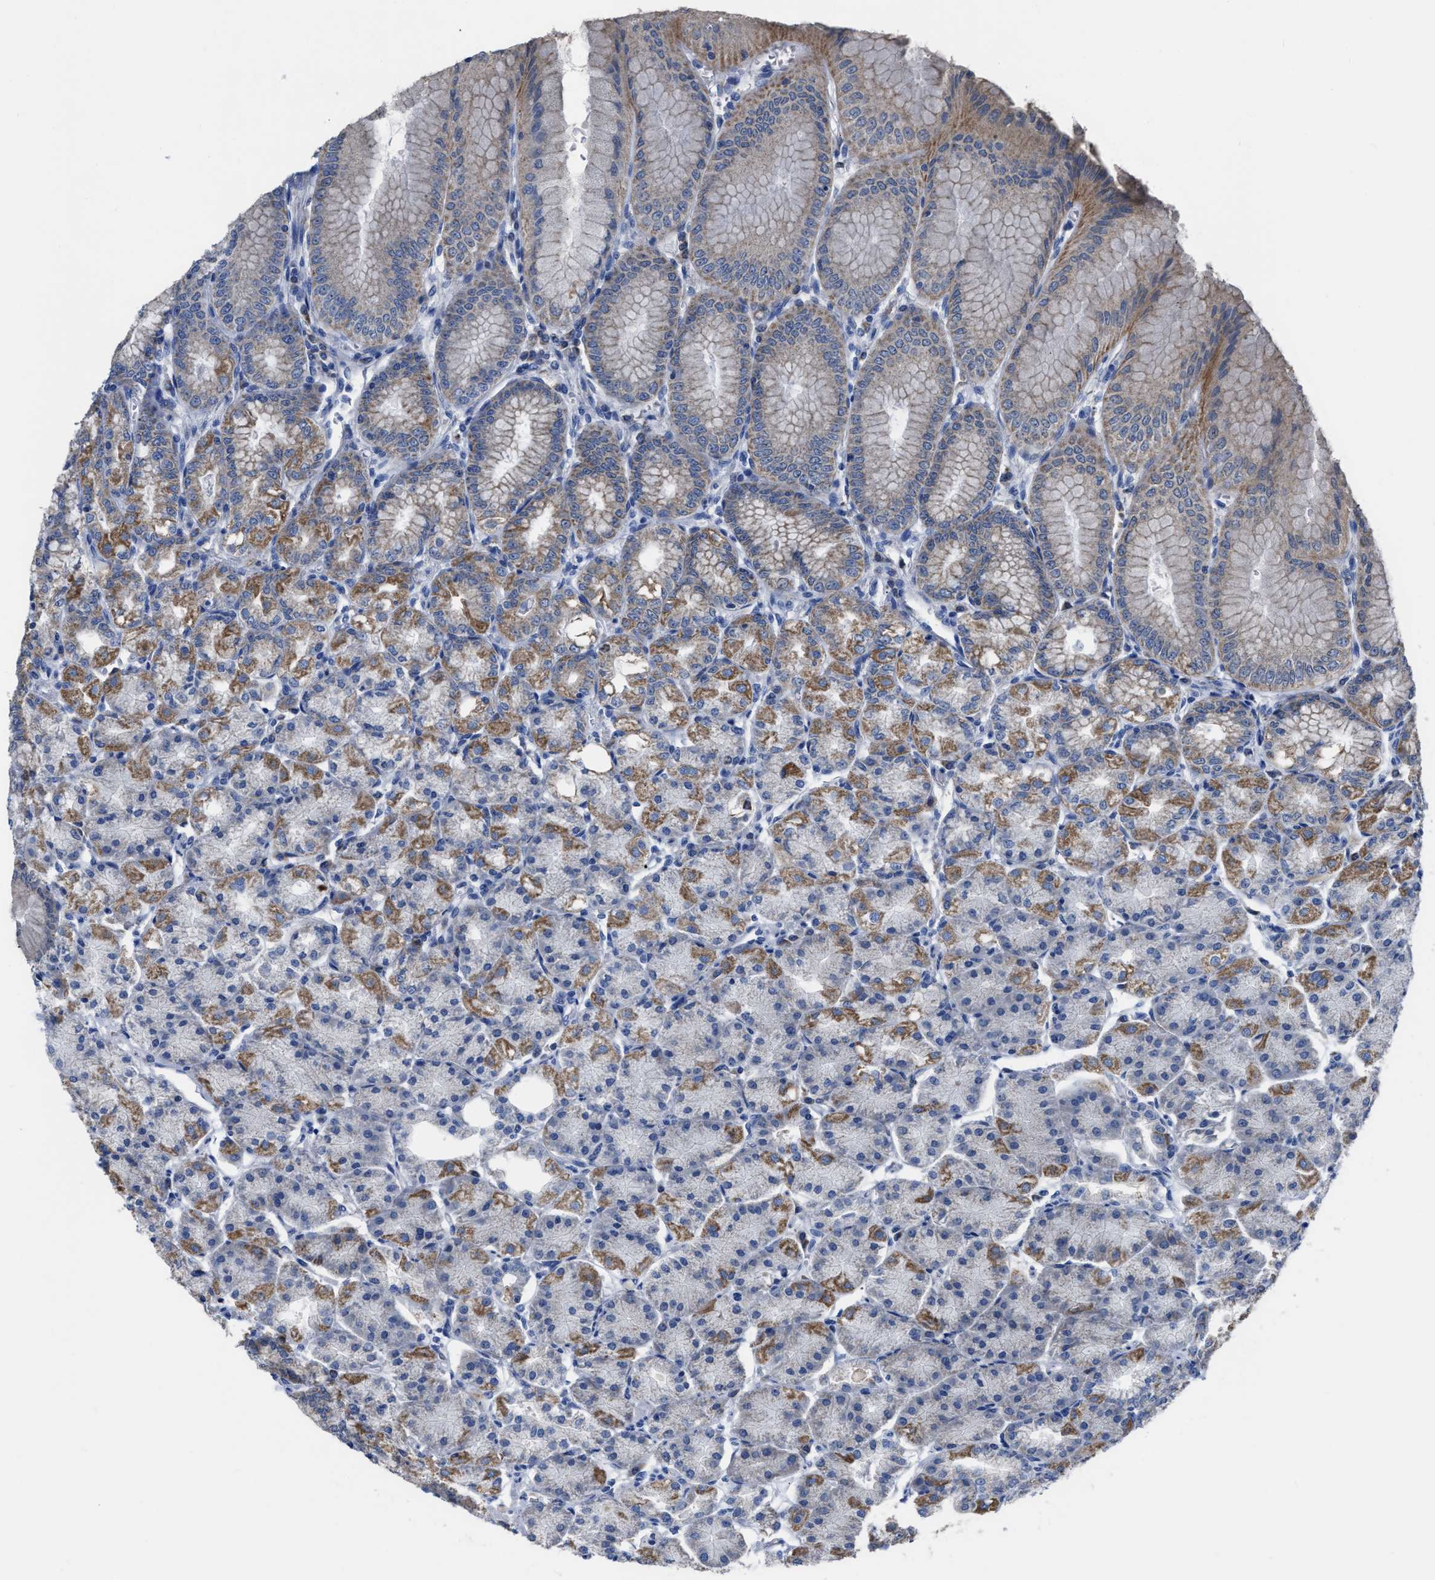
{"staining": {"intensity": "strong", "quantity": "25%-75%", "location": "cytoplasmic/membranous"}, "tissue": "stomach", "cell_type": "Glandular cells", "image_type": "normal", "snomed": [{"axis": "morphology", "description": "Normal tissue, NOS"}, {"axis": "topography", "description": "Stomach, lower"}], "caption": "Brown immunohistochemical staining in normal human stomach displays strong cytoplasmic/membranous staining in approximately 25%-75% of glandular cells. (DAB (3,3'-diaminobenzidine) IHC, brown staining for protein, blue staining for nuclei).", "gene": "ETFA", "patient": {"sex": "male", "age": 71}}